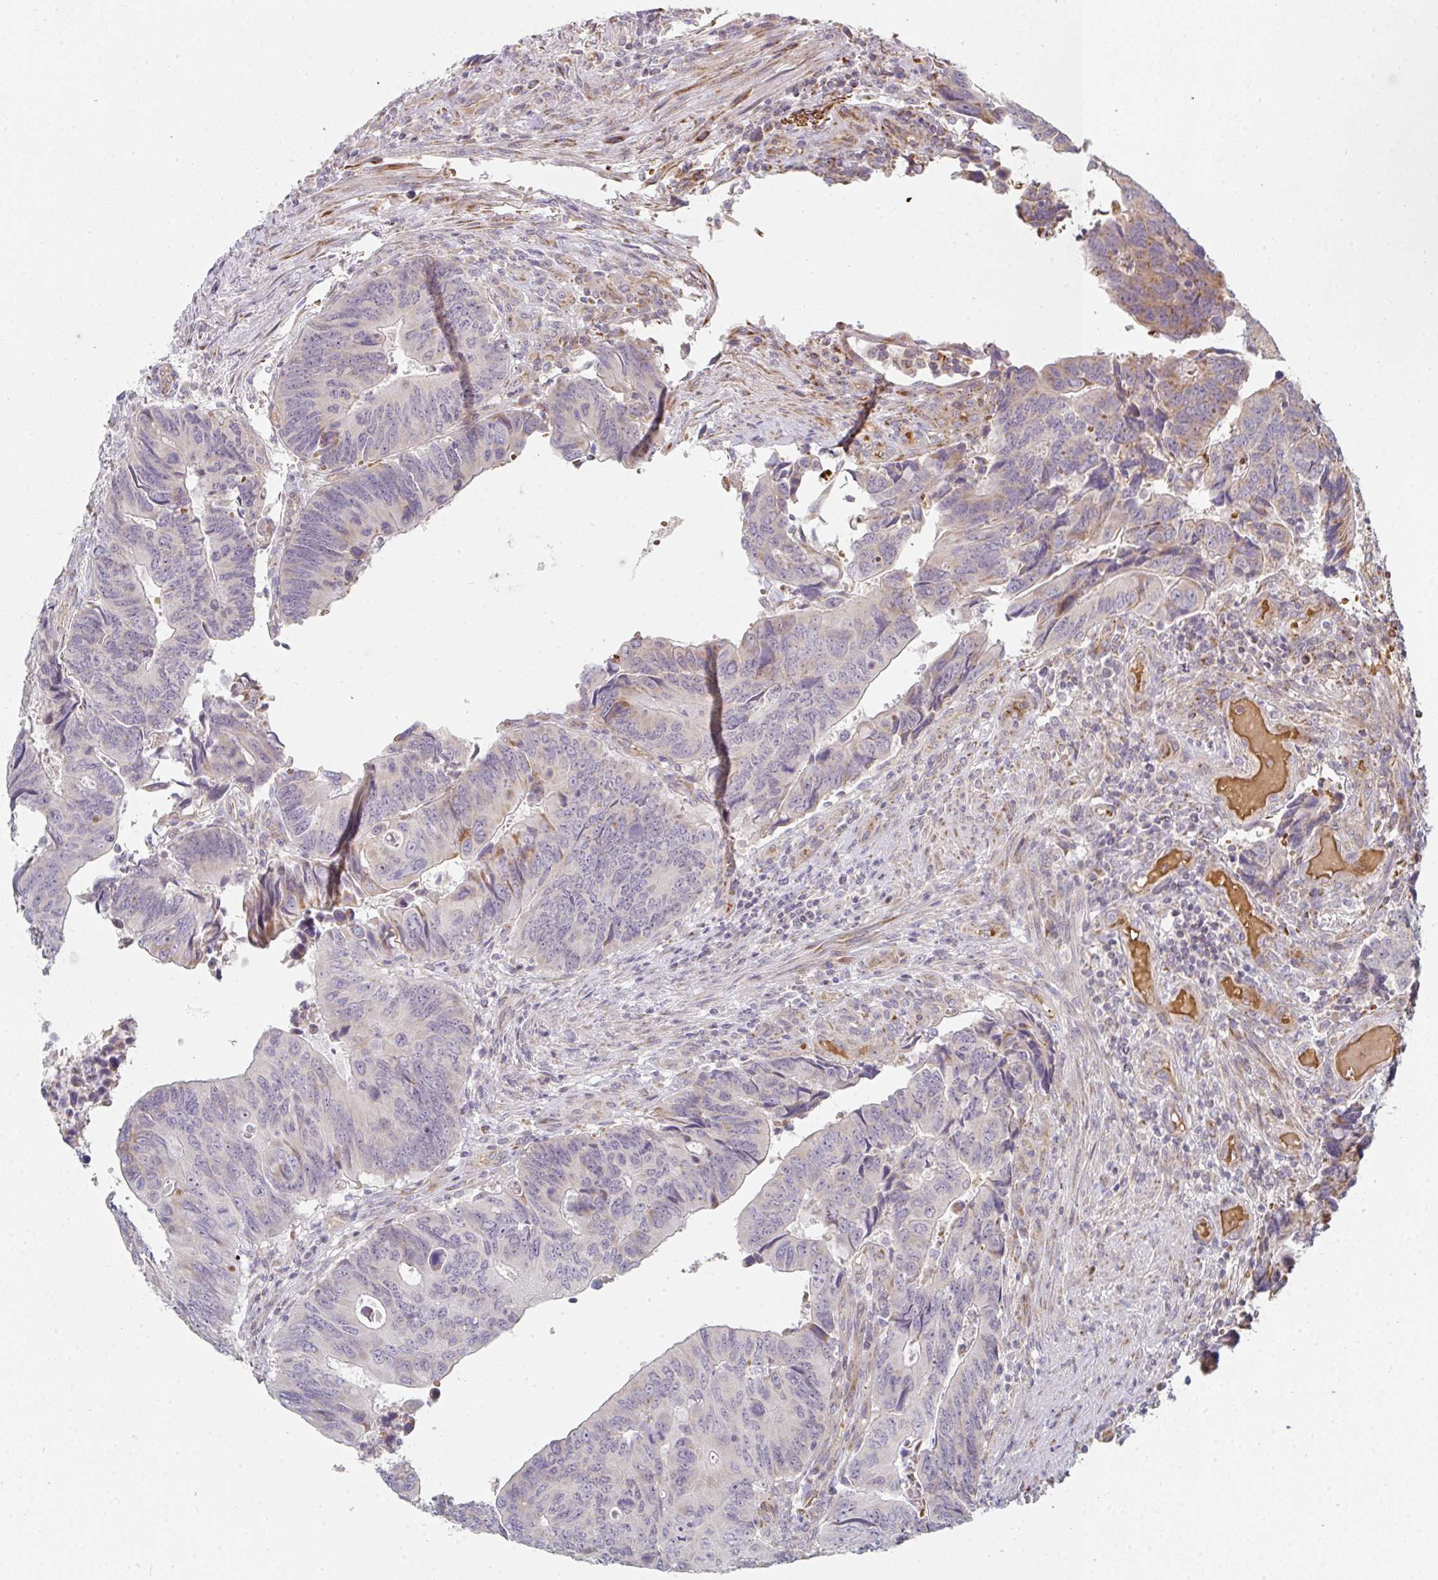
{"staining": {"intensity": "moderate", "quantity": "<25%", "location": "cytoplasmic/membranous"}, "tissue": "colorectal cancer", "cell_type": "Tumor cells", "image_type": "cancer", "snomed": [{"axis": "morphology", "description": "Adenocarcinoma, NOS"}, {"axis": "topography", "description": "Colon"}], "caption": "Immunohistochemistry of colorectal cancer (adenocarcinoma) reveals low levels of moderate cytoplasmic/membranous expression in about <25% of tumor cells.", "gene": "ZNF526", "patient": {"sex": "male", "age": 87}}